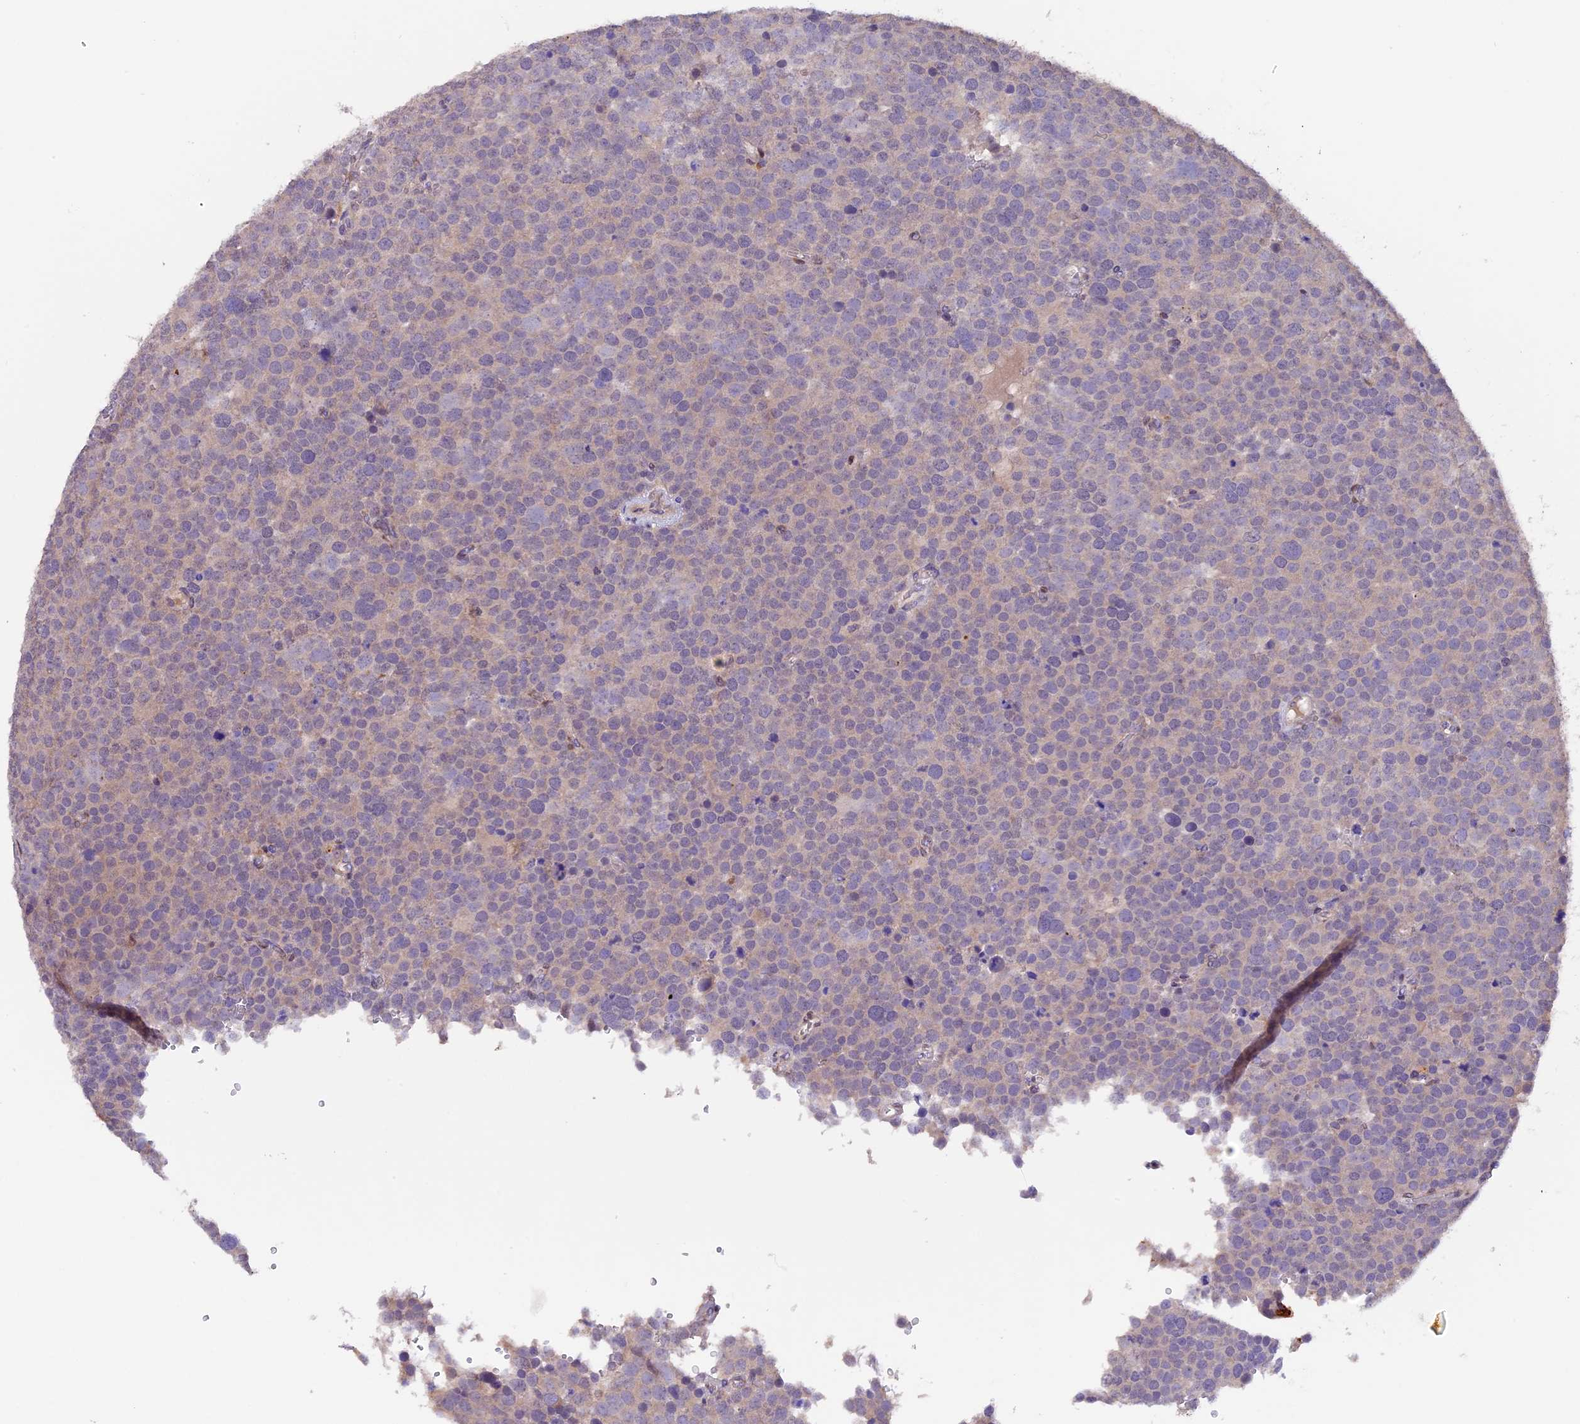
{"staining": {"intensity": "negative", "quantity": "none", "location": "none"}, "tissue": "testis cancer", "cell_type": "Tumor cells", "image_type": "cancer", "snomed": [{"axis": "morphology", "description": "Seminoma, NOS"}, {"axis": "topography", "description": "Testis"}], "caption": "Immunohistochemical staining of human seminoma (testis) exhibits no significant positivity in tumor cells.", "gene": "NCK2", "patient": {"sex": "male", "age": 71}}